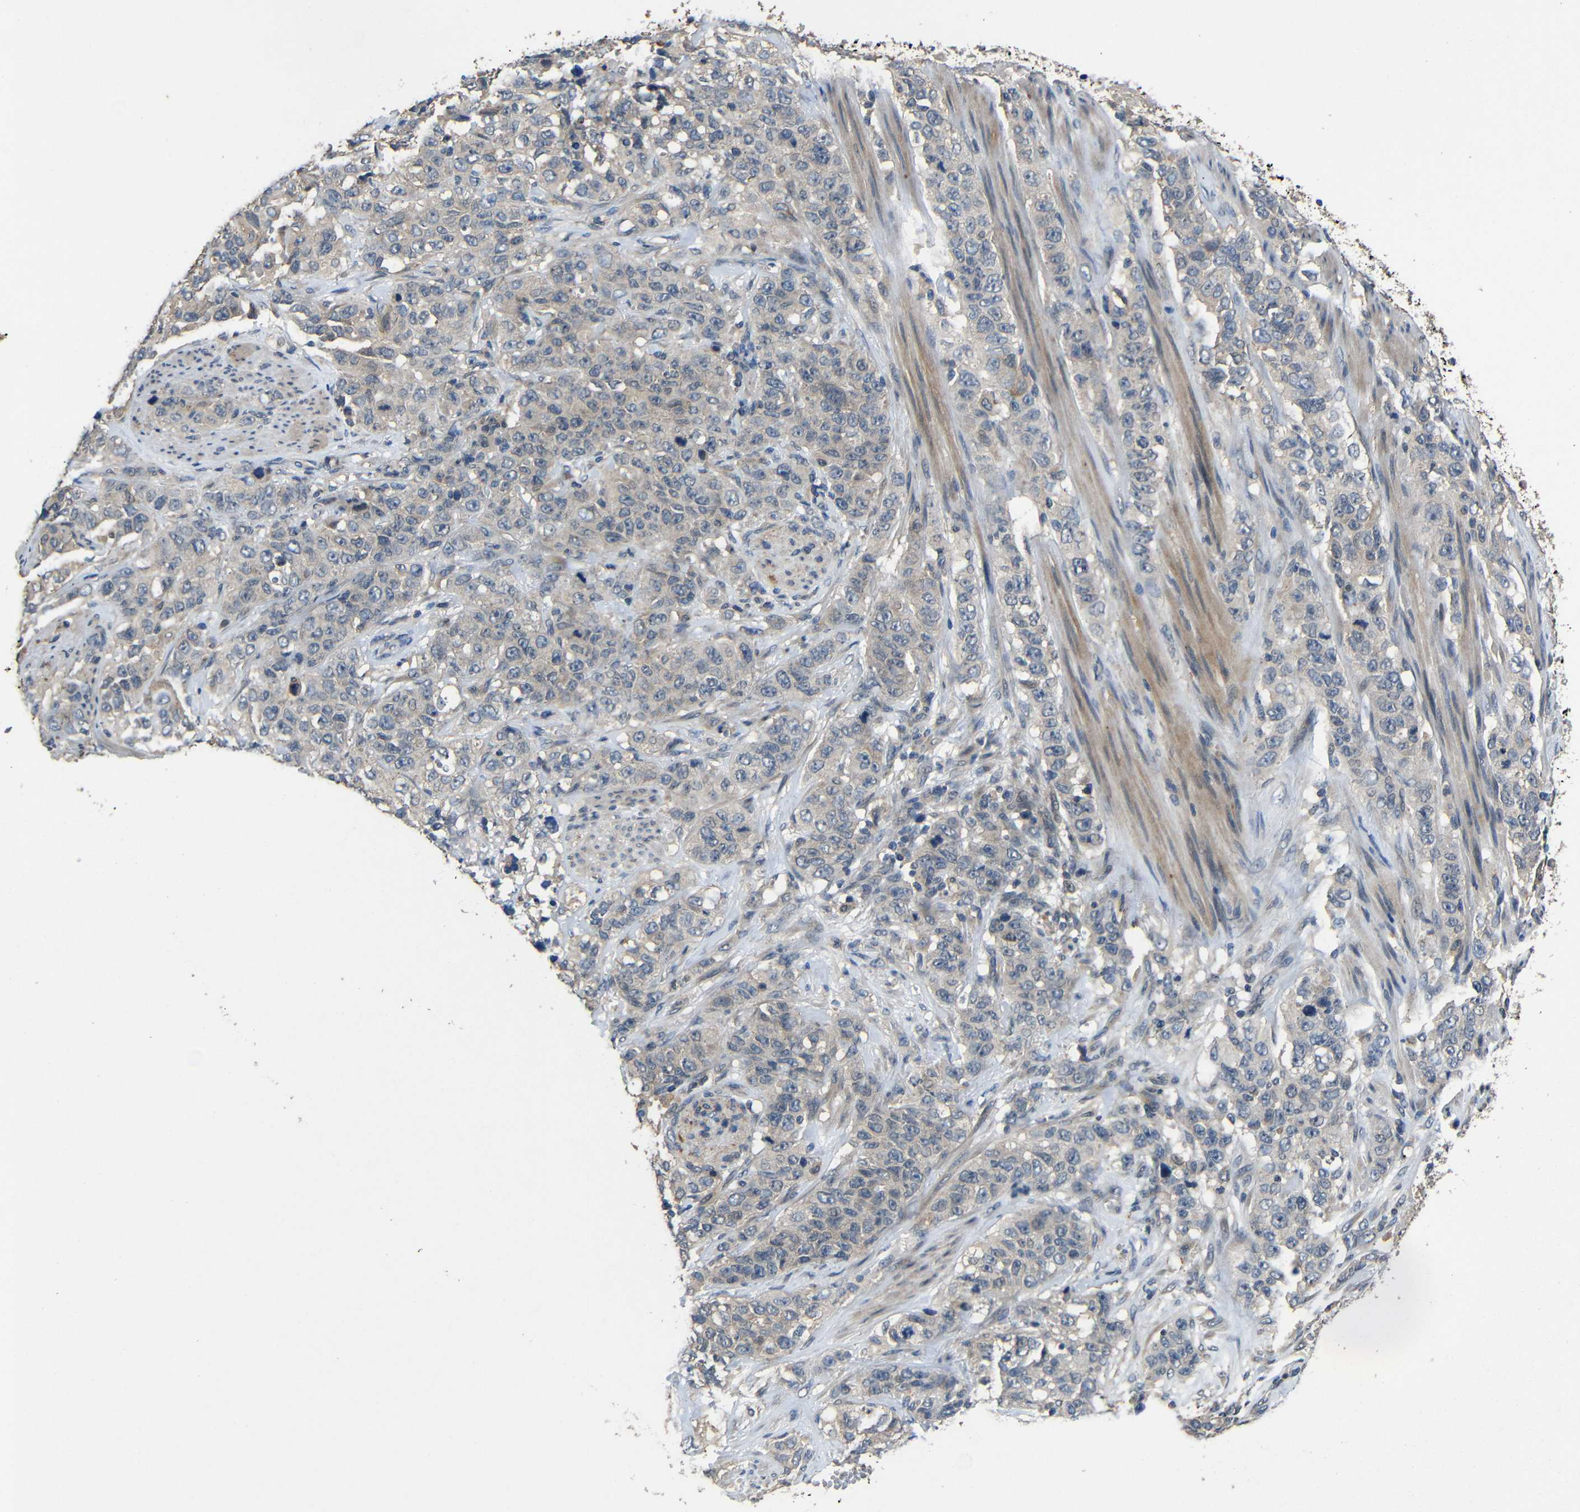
{"staining": {"intensity": "negative", "quantity": "none", "location": "none"}, "tissue": "stomach cancer", "cell_type": "Tumor cells", "image_type": "cancer", "snomed": [{"axis": "morphology", "description": "Adenocarcinoma, NOS"}, {"axis": "topography", "description": "Stomach"}], "caption": "This is a micrograph of immunohistochemistry staining of stomach cancer, which shows no expression in tumor cells. (Immunohistochemistry (ihc), brightfield microscopy, high magnification).", "gene": "C6orf89", "patient": {"sex": "male", "age": 48}}